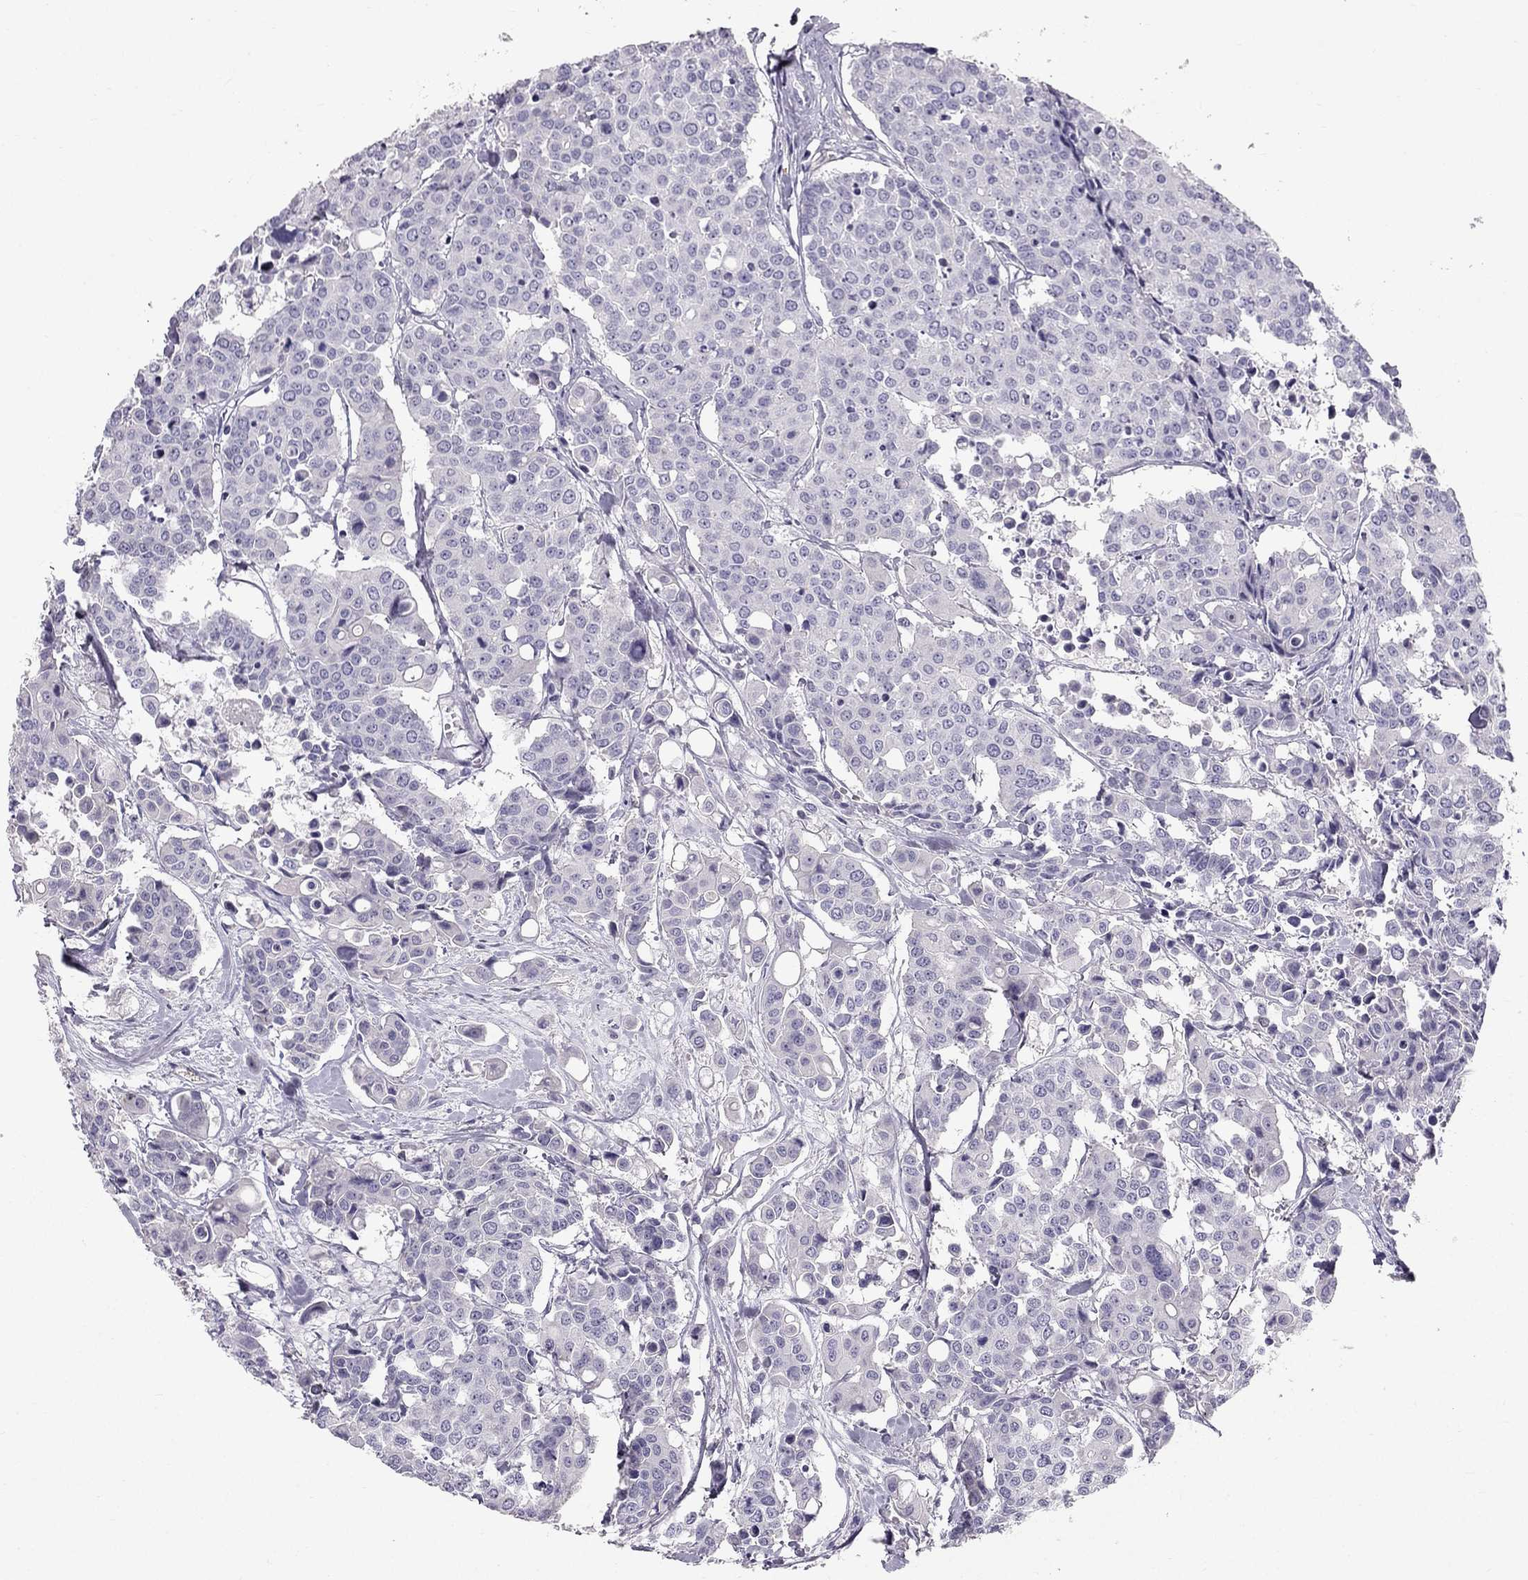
{"staining": {"intensity": "negative", "quantity": "none", "location": "none"}, "tissue": "carcinoid", "cell_type": "Tumor cells", "image_type": "cancer", "snomed": [{"axis": "morphology", "description": "Carcinoid, malignant, NOS"}, {"axis": "topography", "description": "Colon"}], "caption": "An immunohistochemistry image of carcinoid is shown. There is no staining in tumor cells of carcinoid. (Stains: DAB IHC with hematoxylin counter stain, Microscopy: brightfield microscopy at high magnification).", "gene": "LMTK3", "patient": {"sex": "male", "age": 81}}